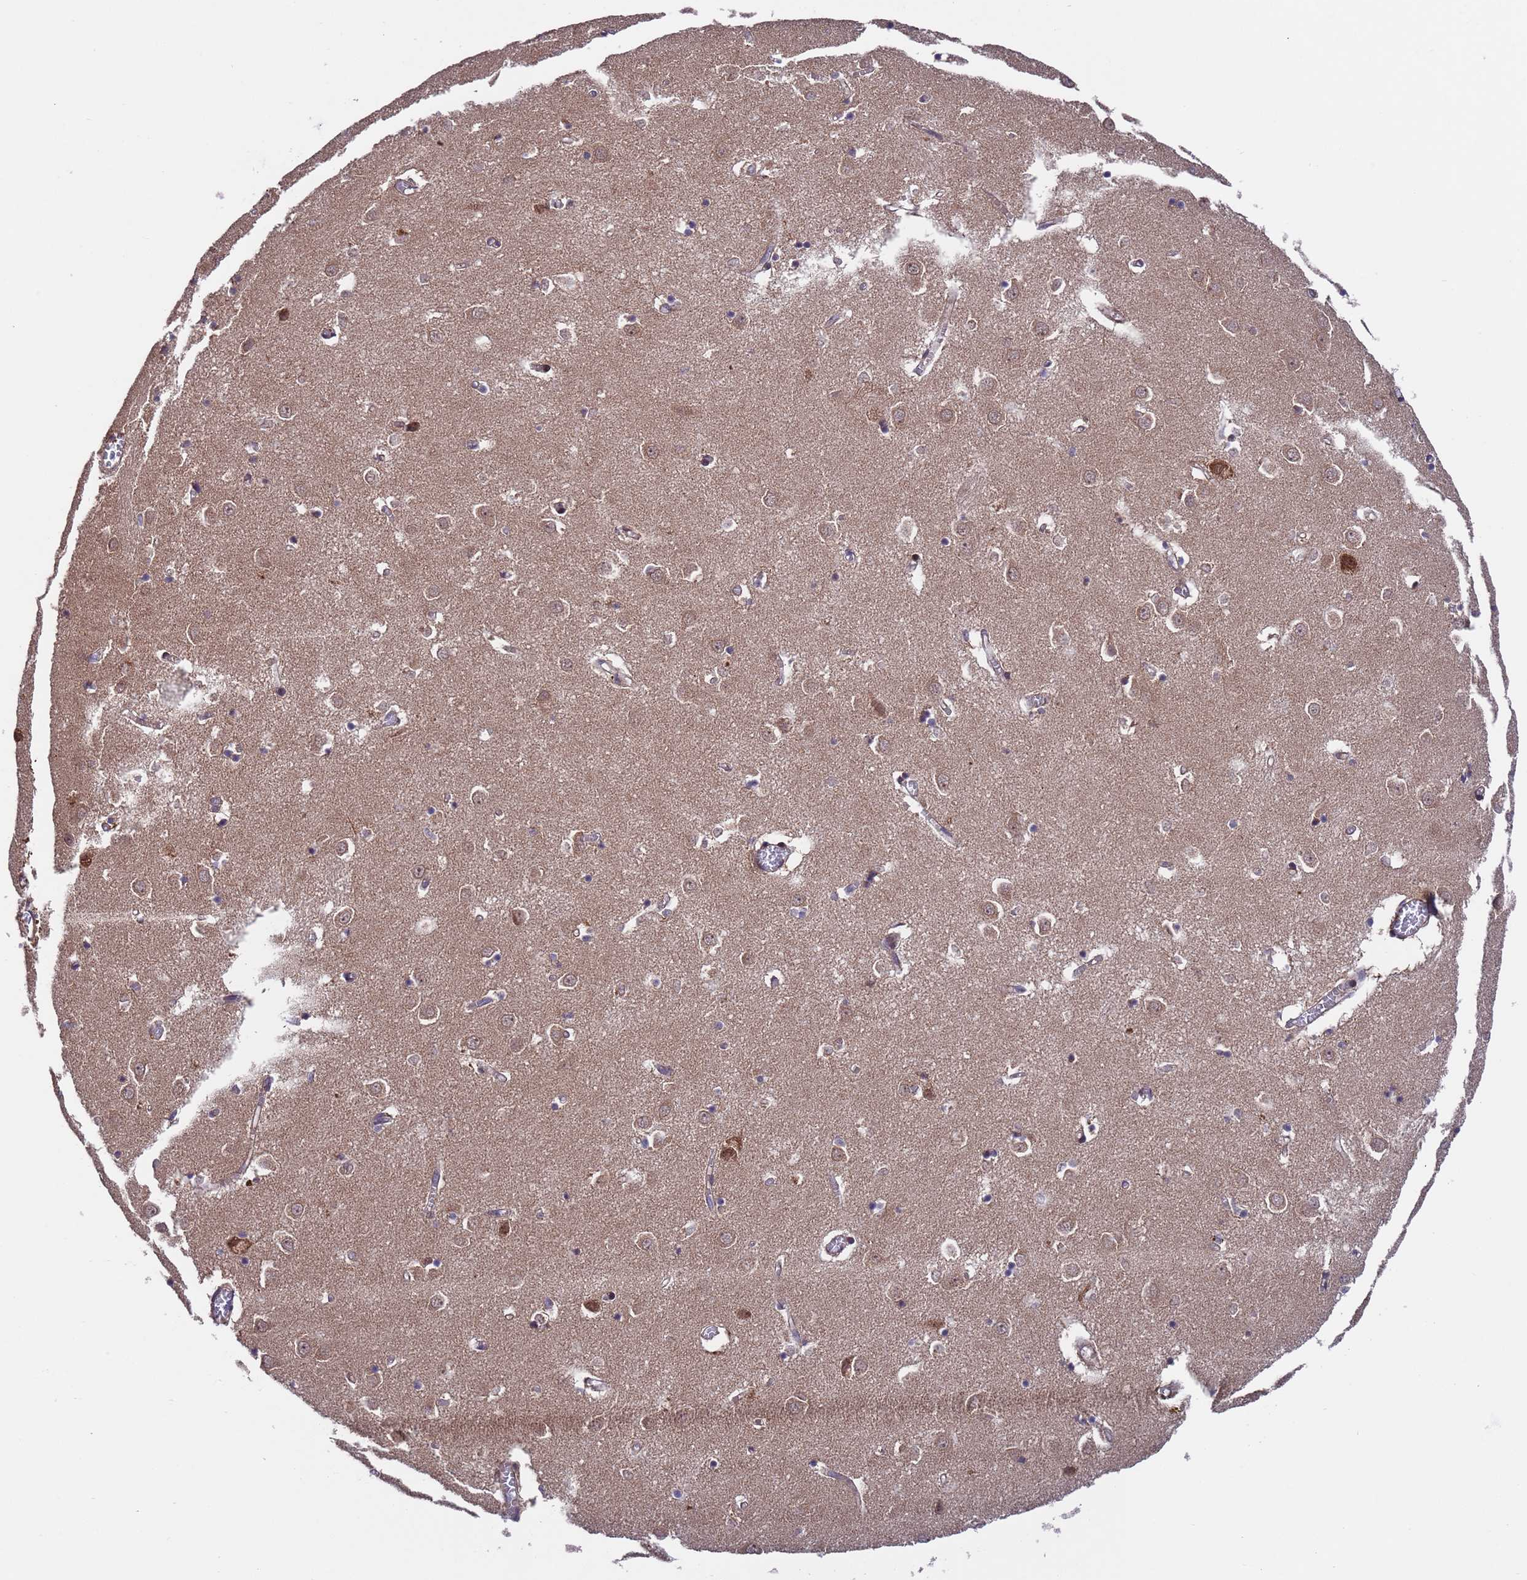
{"staining": {"intensity": "moderate", "quantity": "<25%", "location": "cytoplasmic/membranous"}, "tissue": "caudate", "cell_type": "Glial cells", "image_type": "normal", "snomed": [{"axis": "morphology", "description": "Normal tissue, NOS"}, {"axis": "topography", "description": "Lateral ventricle wall"}], "caption": "An image showing moderate cytoplasmic/membranous positivity in approximately <25% of glial cells in benign caudate, as visualized by brown immunohistochemical staining.", "gene": "TSR3", "patient": {"sex": "male", "age": 70}}